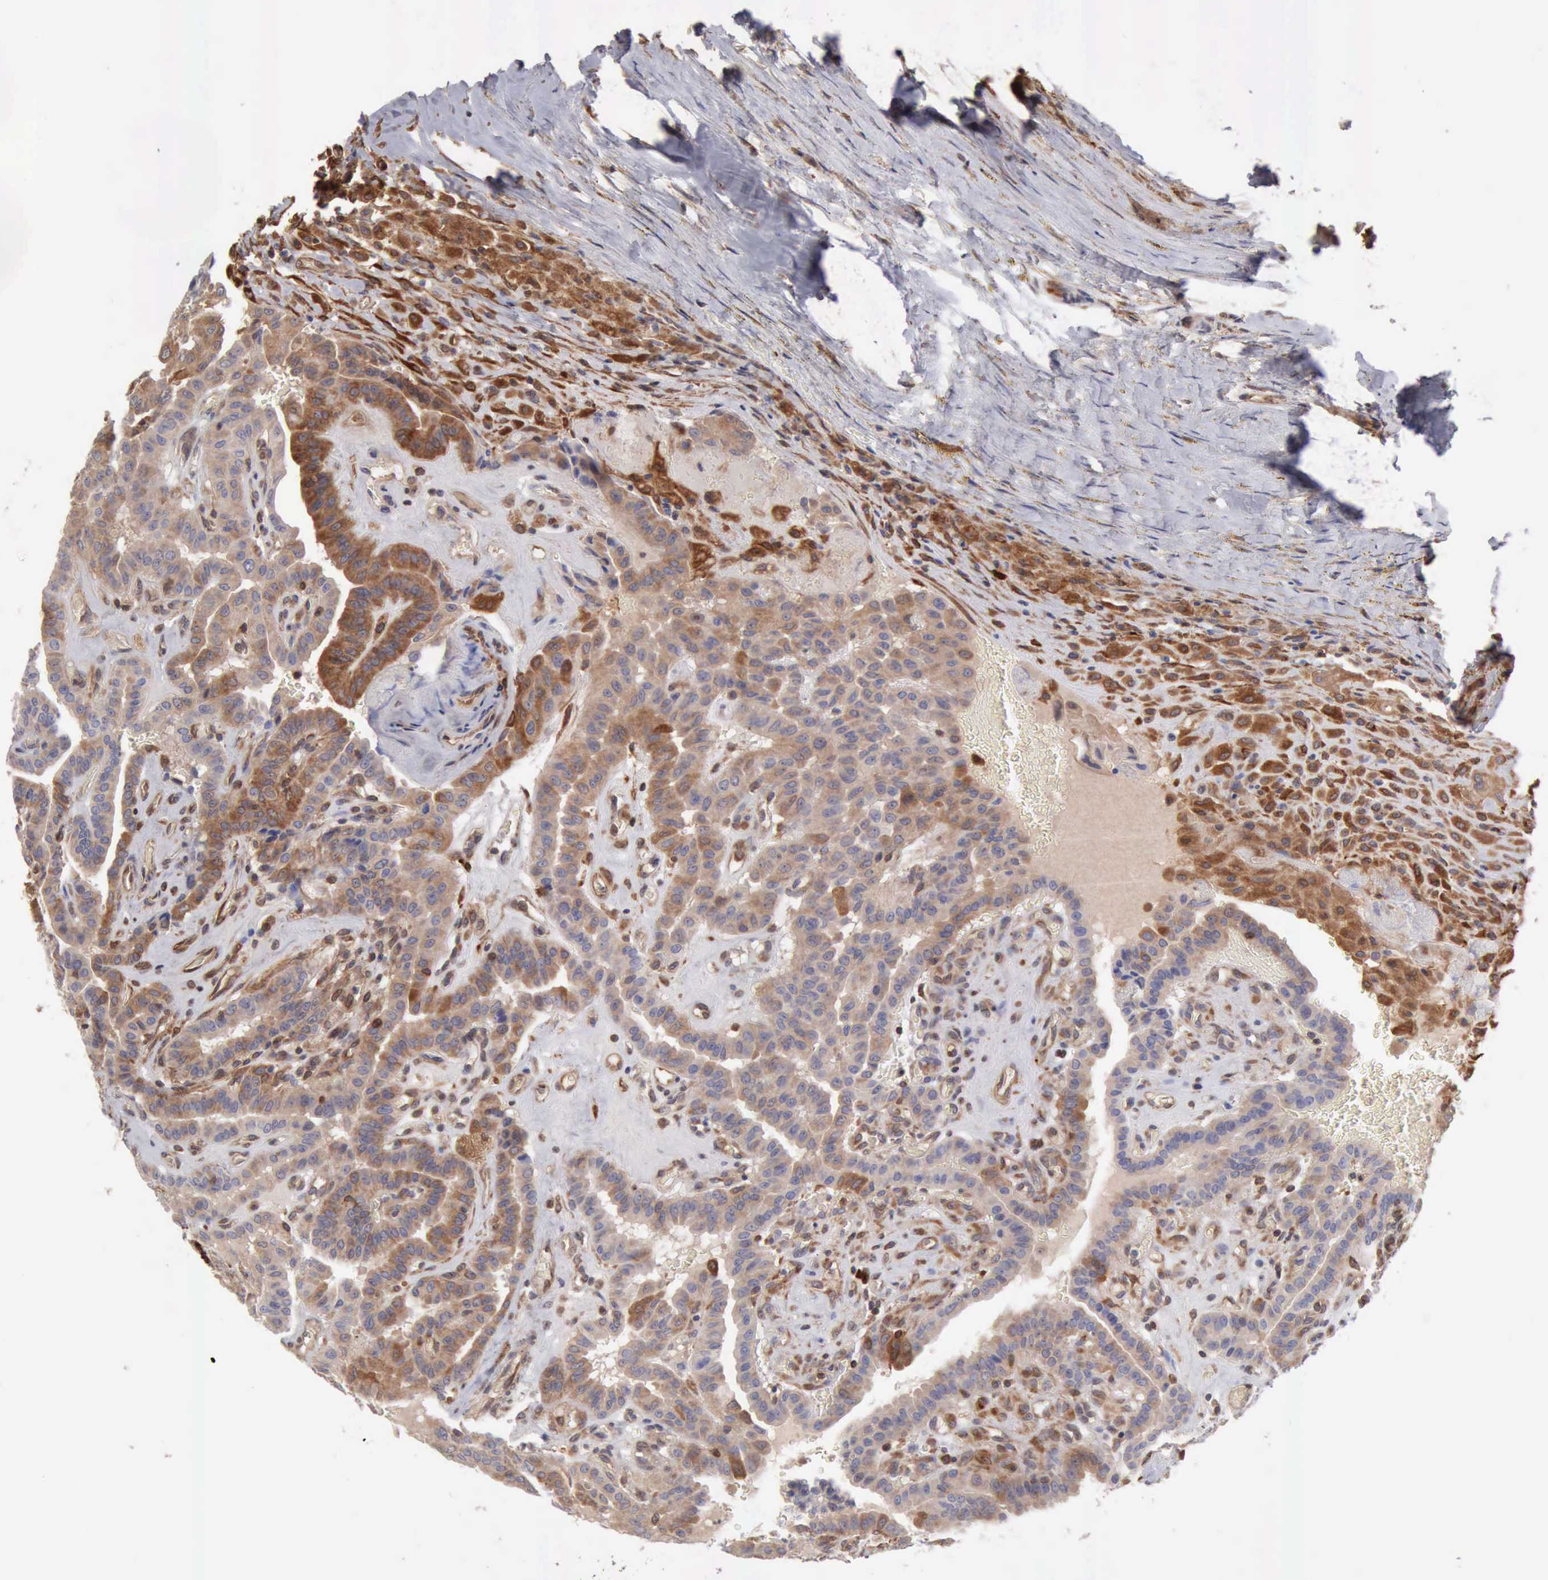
{"staining": {"intensity": "moderate", "quantity": ">75%", "location": "cytoplasmic/membranous"}, "tissue": "thyroid cancer", "cell_type": "Tumor cells", "image_type": "cancer", "snomed": [{"axis": "morphology", "description": "Papillary adenocarcinoma, NOS"}, {"axis": "topography", "description": "Thyroid gland"}], "caption": "Human thyroid cancer stained with a brown dye shows moderate cytoplasmic/membranous positive positivity in about >75% of tumor cells.", "gene": "APOL2", "patient": {"sex": "male", "age": 87}}